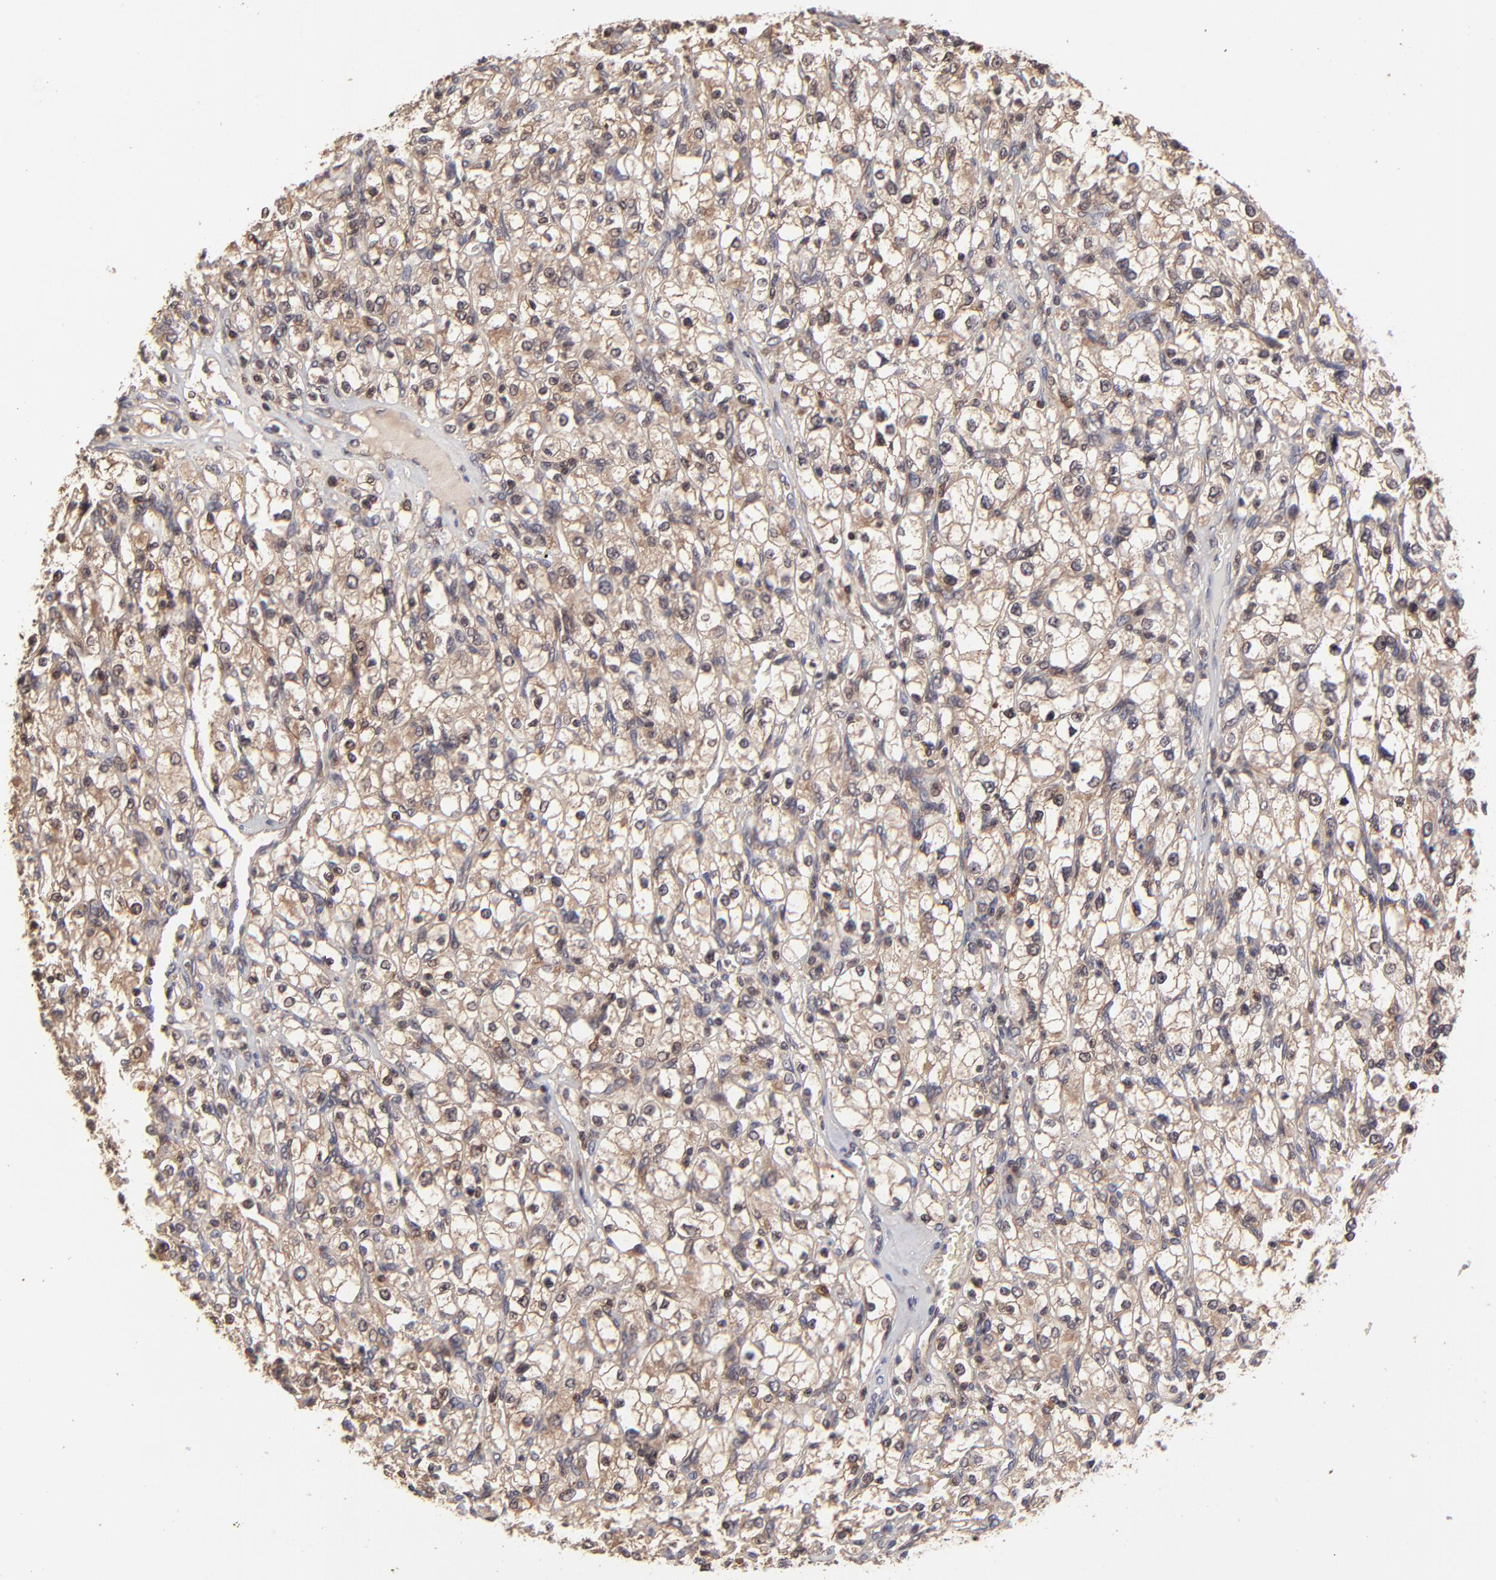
{"staining": {"intensity": "moderate", "quantity": "25%-75%", "location": "cytoplasmic/membranous"}, "tissue": "renal cancer", "cell_type": "Tumor cells", "image_type": "cancer", "snomed": [{"axis": "morphology", "description": "Adenocarcinoma, NOS"}, {"axis": "topography", "description": "Kidney"}], "caption": "Renal cancer (adenocarcinoma) stained with DAB (3,3'-diaminobenzidine) IHC displays medium levels of moderate cytoplasmic/membranous expression in approximately 25%-75% of tumor cells. Nuclei are stained in blue.", "gene": "UBE2L6", "patient": {"sex": "female", "age": 62}}